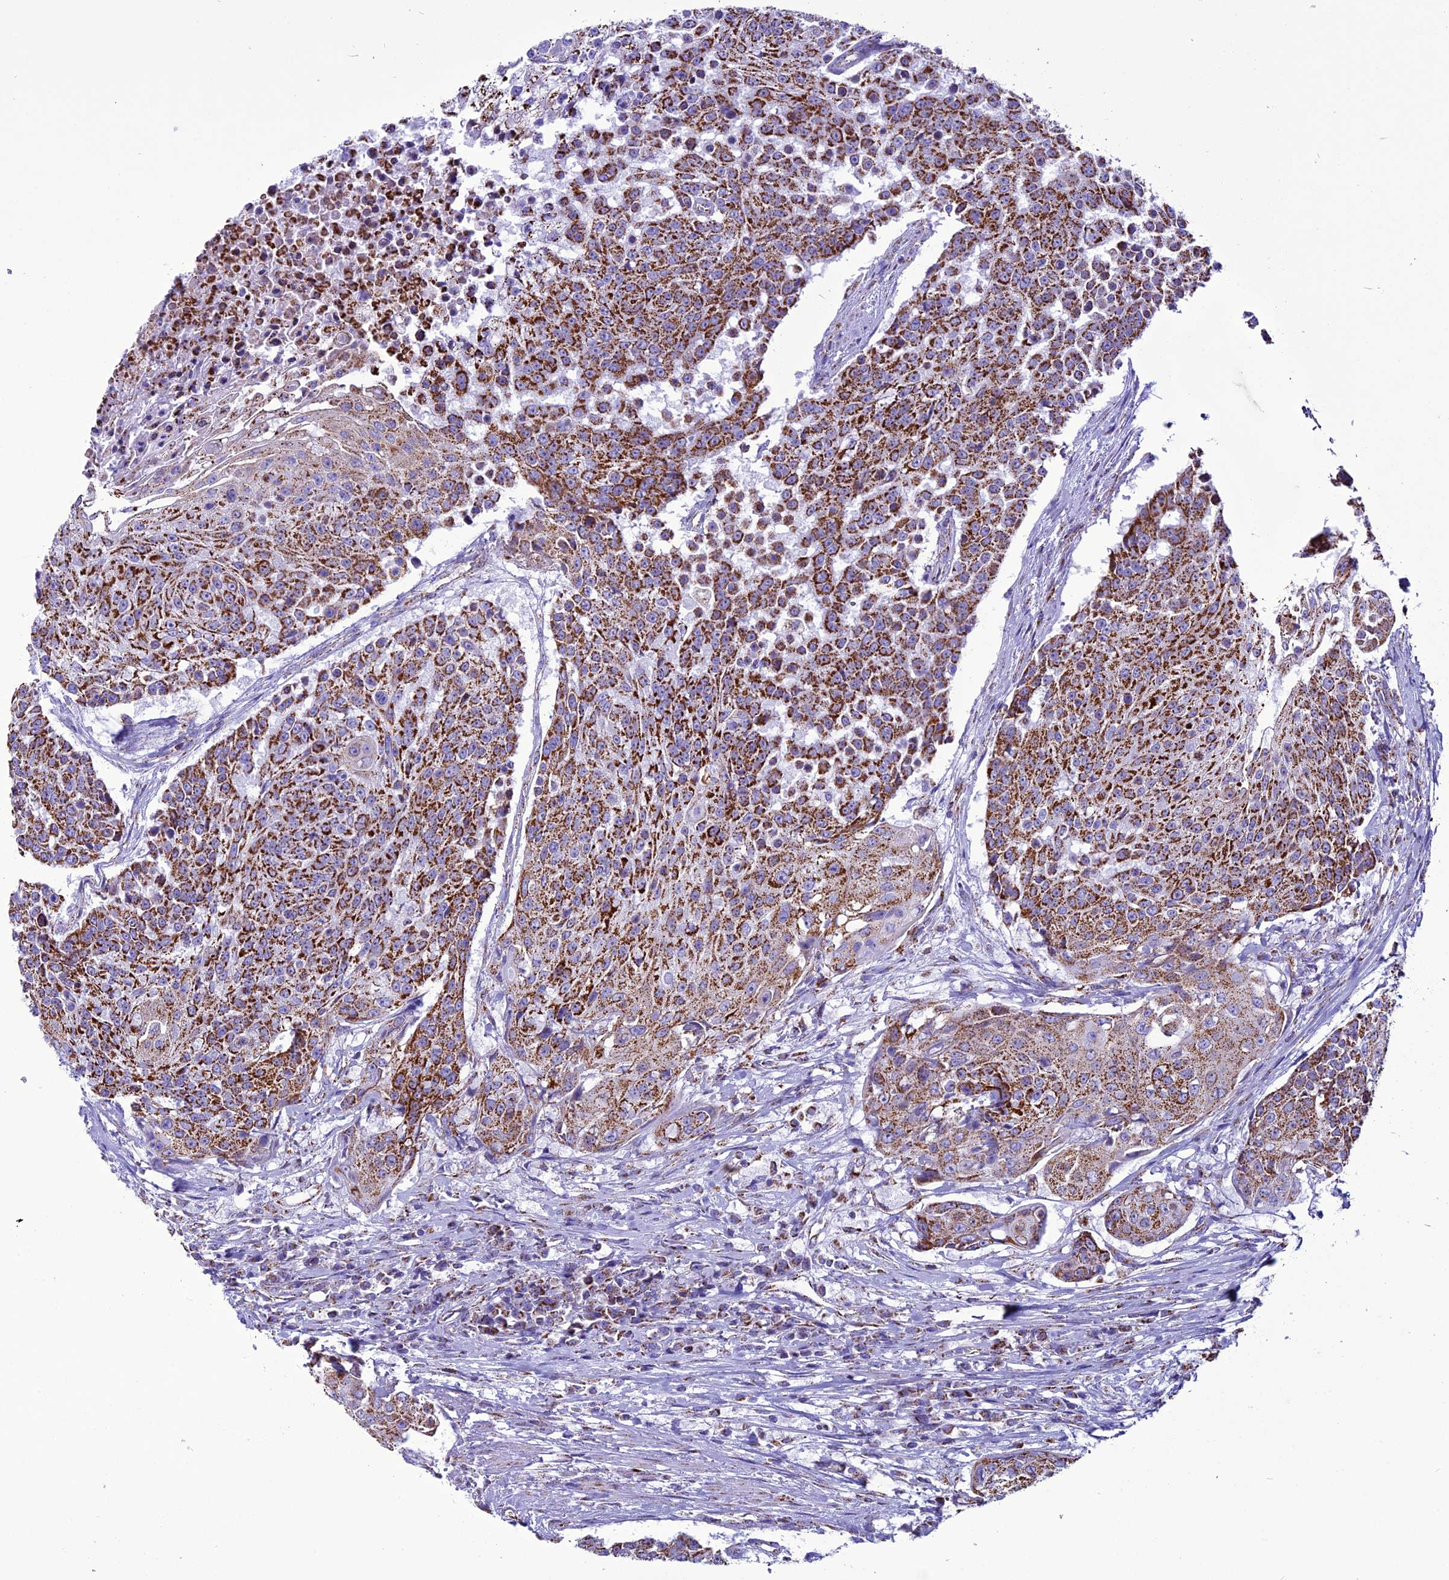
{"staining": {"intensity": "strong", "quantity": ">75%", "location": "cytoplasmic/membranous"}, "tissue": "urothelial cancer", "cell_type": "Tumor cells", "image_type": "cancer", "snomed": [{"axis": "morphology", "description": "Urothelial carcinoma, High grade"}, {"axis": "topography", "description": "Urinary bladder"}], "caption": "Urothelial cancer stained for a protein shows strong cytoplasmic/membranous positivity in tumor cells.", "gene": "ICA1L", "patient": {"sex": "female", "age": 63}}